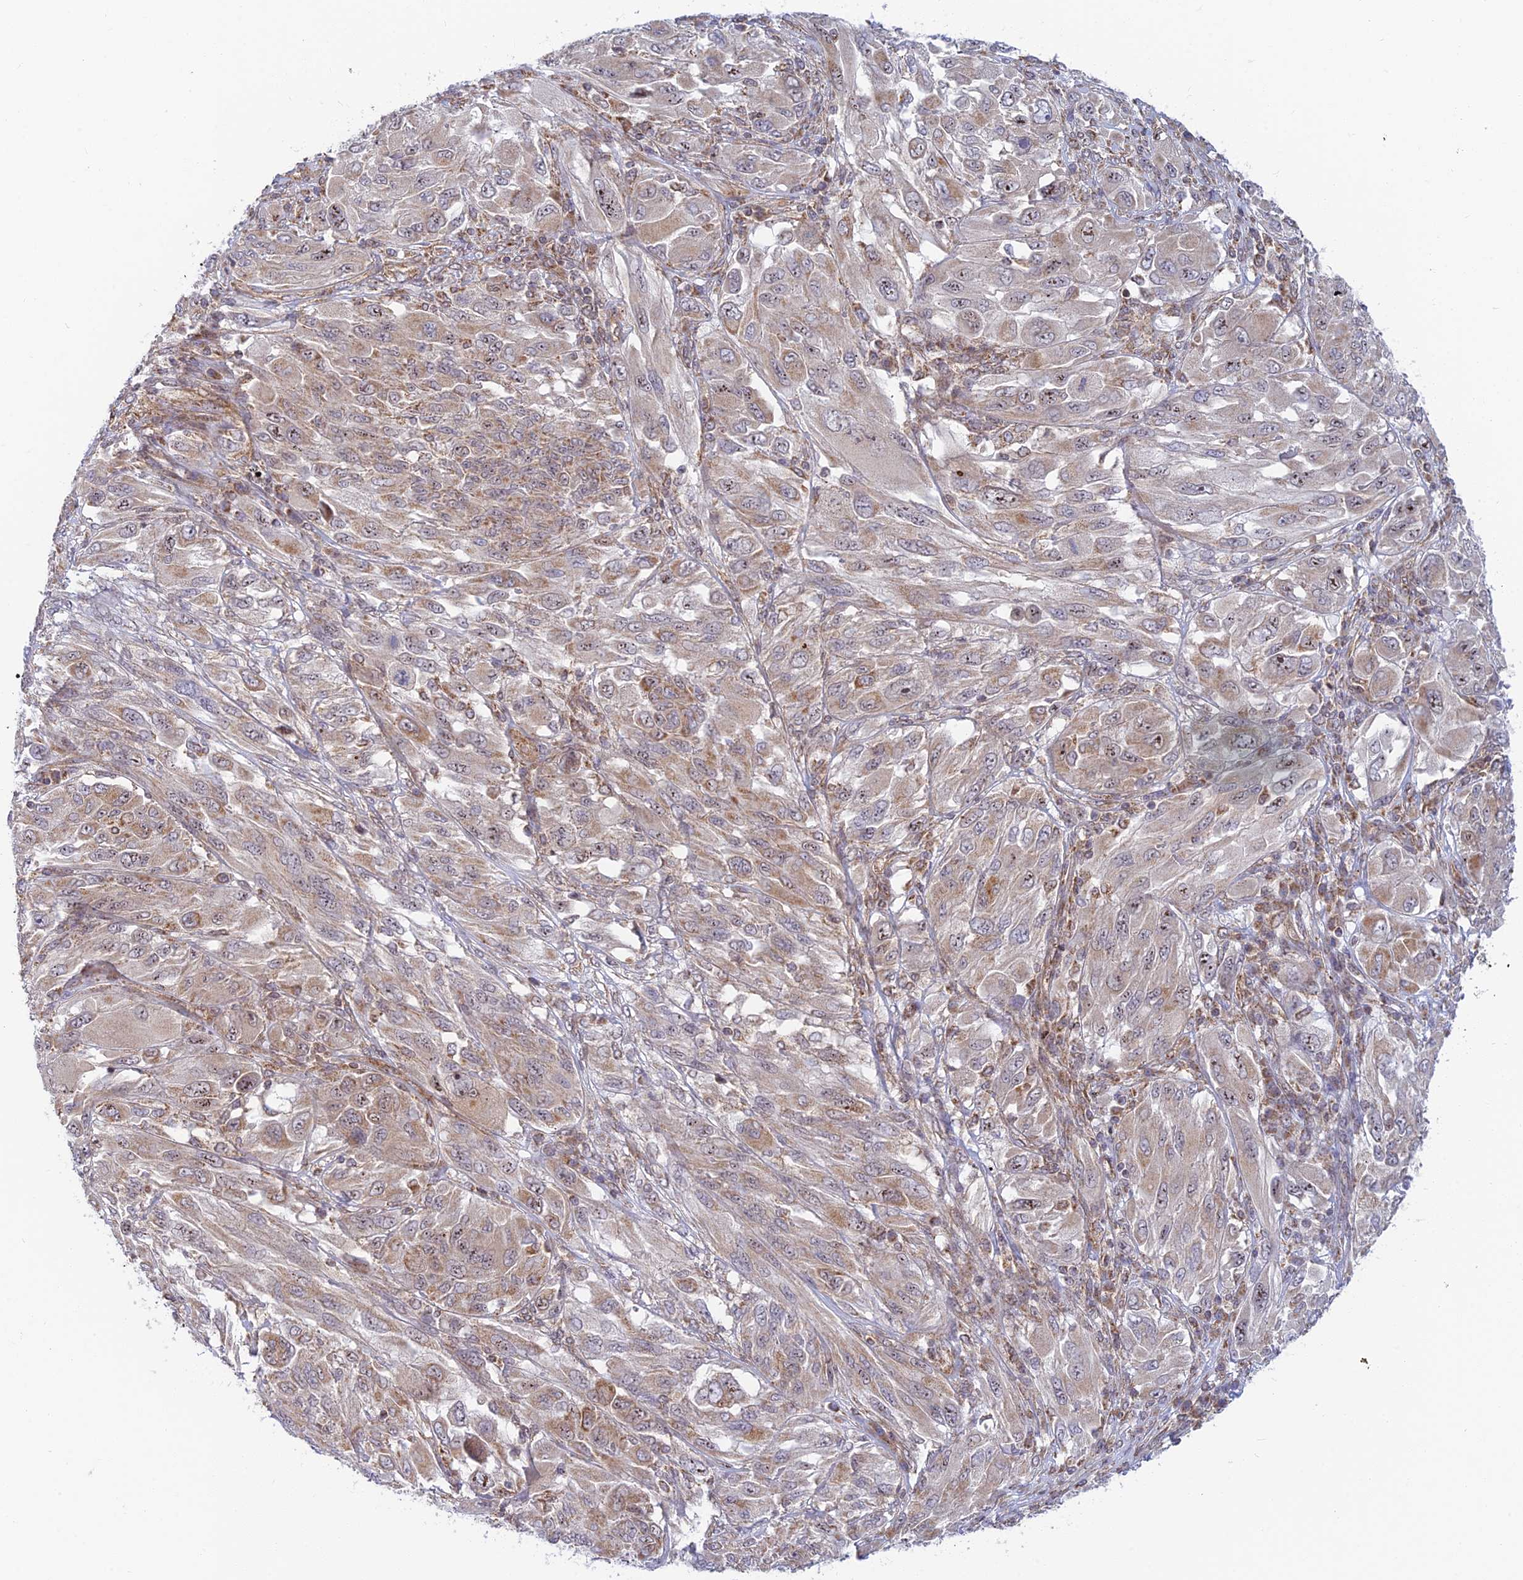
{"staining": {"intensity": "weak", "quantity": "25%-75%", "location": "cytoplasmic/membranous,nuclear"}, "tissue": "melanoma", "cell_type": "Tumor cells", "image_type": "cancer", "snomed": [{"axis": "morphology", "description": "Malignant melanoma, NOS"}, {"axis": "topography", "description": "Skin"}], "caption": "Immunohistochemistry (IHC) histopathology image of malignant melanoma stained for a protein (brown), which reveals low levels of weak cytoplasmic/membranous and nuclear staining in approximately 25%-75% of tumor cells.", "gene": "HOOK2", "patient": {"sex": "female", "age": 91}}